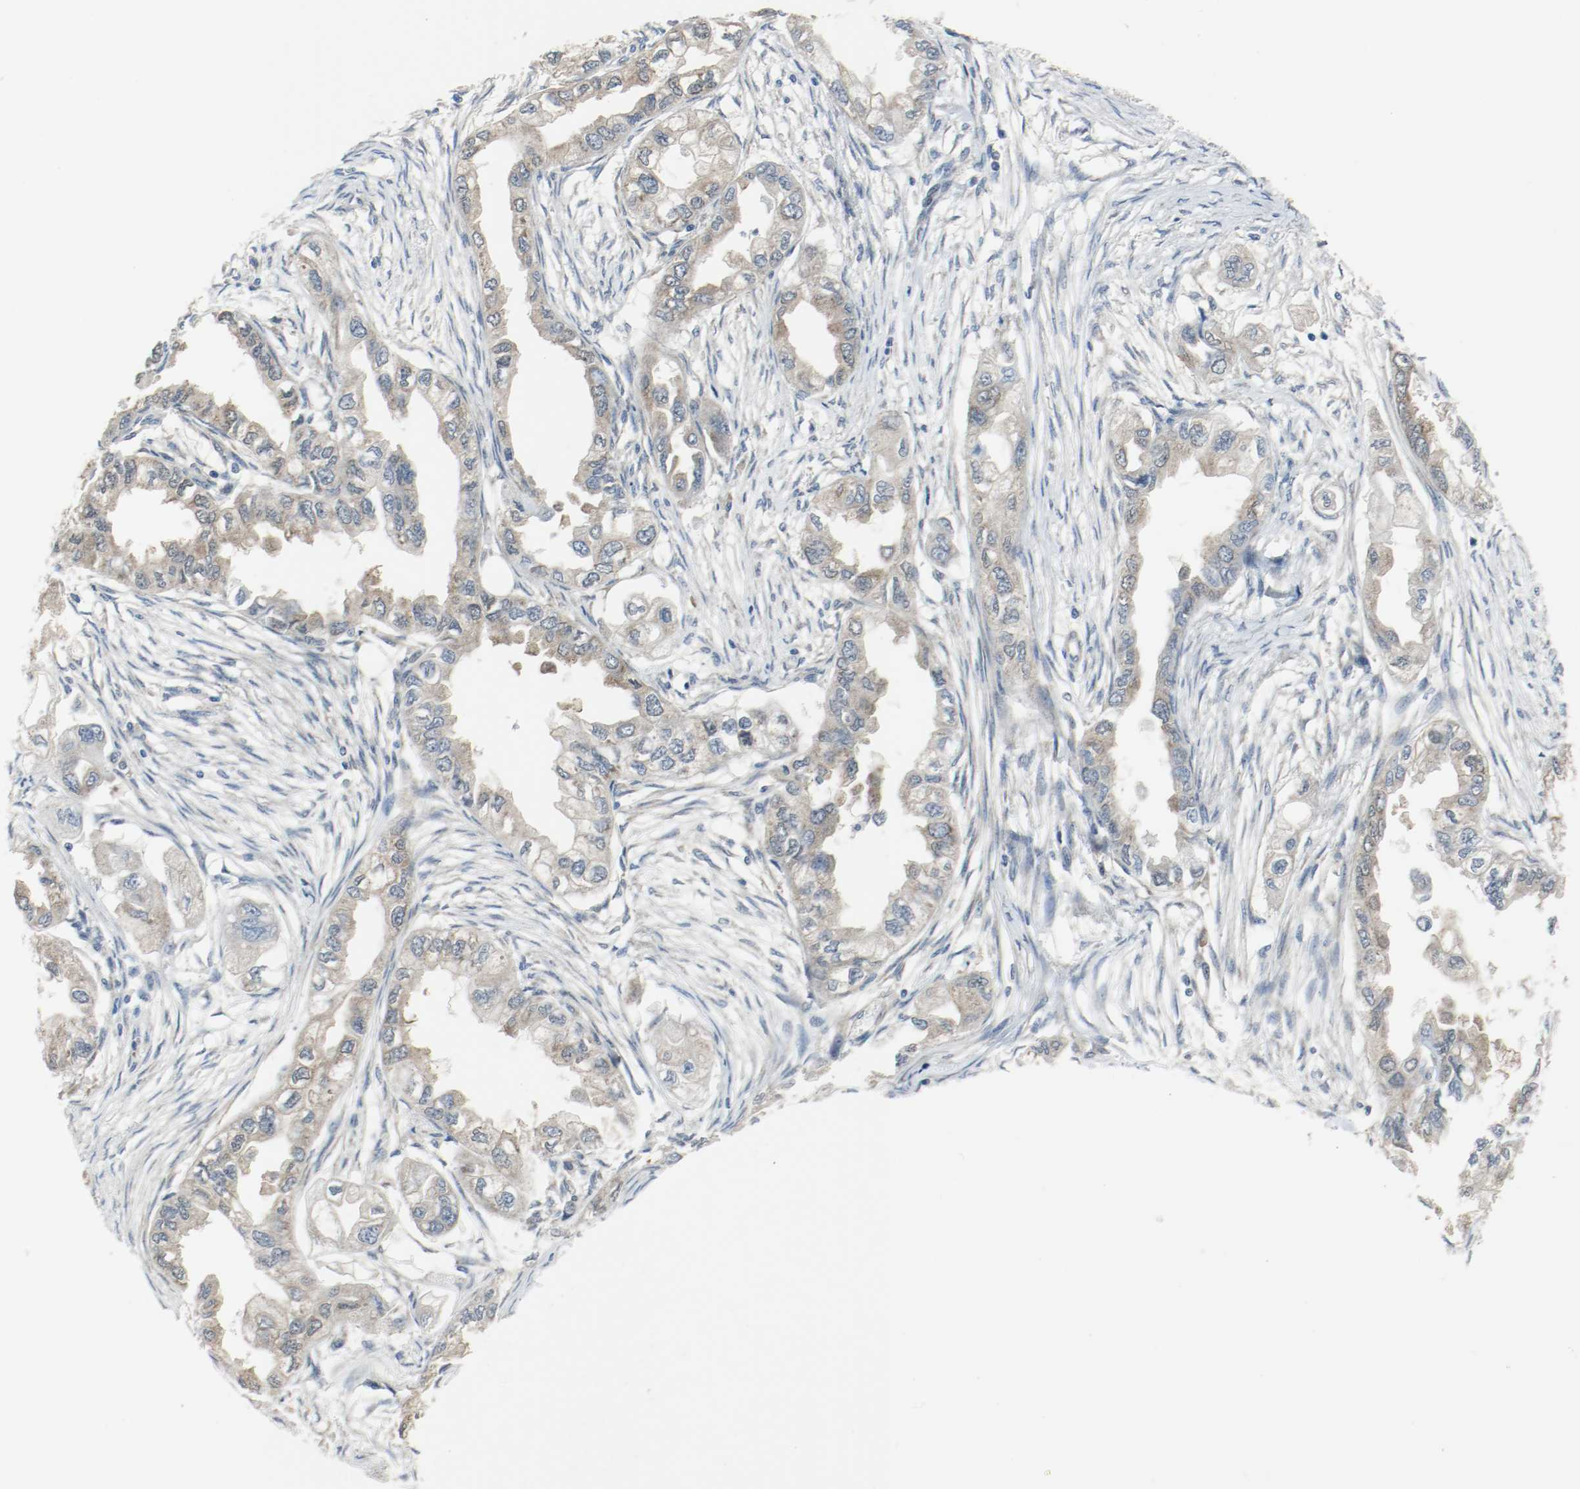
{"staining": {"intensity": "weak", "quantity": "25%-75%", "location": "cytoplasmic/membranous"}, "tissue": "endometrial cancer", "cell_type": "Tumor cells", "image_type": "cancer", "snomed": [{"axis": "morphology", "description": "Adenocarcinoma, NOS"}, {"axis": "topography", "description": "Endometrium"}], "caption": "Immunohistochemistry (IHC) staining of endometrial cancer (adenocarcinoma), which shows low levels of weak cytoplasmic/membranous positivity in about 25%-75% of tumor cells indicating weak cytoplasmic/membranous protein expression. The staining was performed using DAB (brown) for protein detection and nuclei were counterstained in hematoxylin (blue).", "gene": "PPME1", "patient": {"sex": "female", "age": 67}}